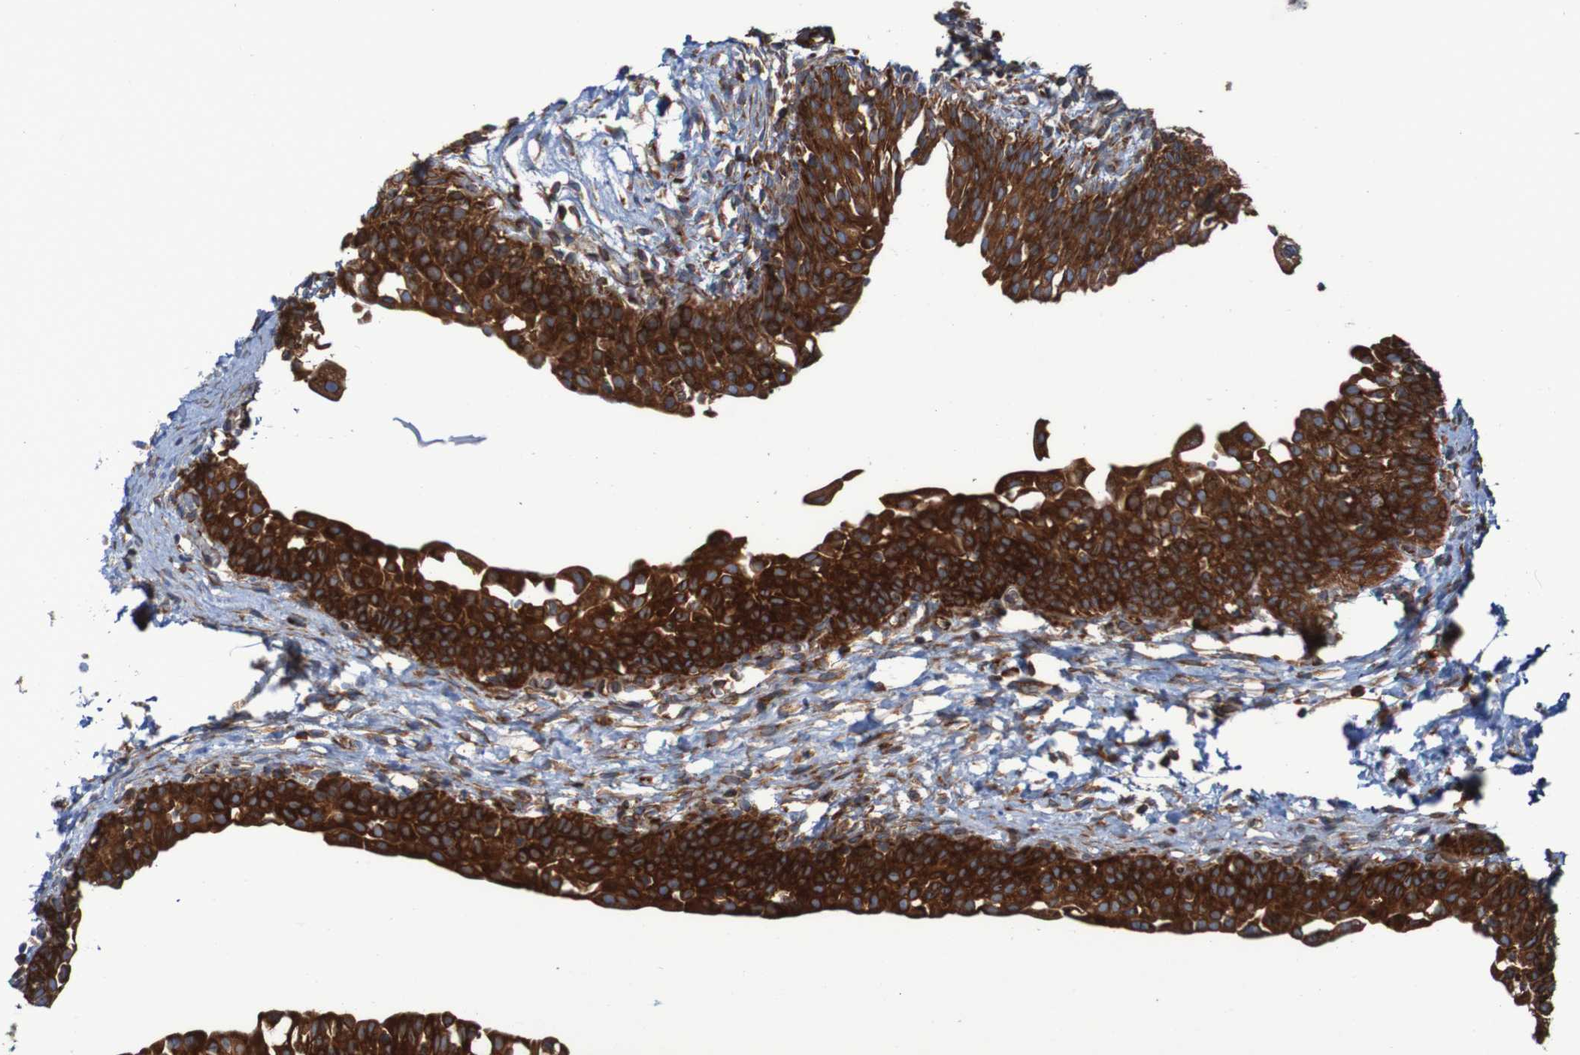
{"staining": {"intensity": "strong", "quantity": ">75%", "location": "cytoplasmic/membranous"}, "tissue": "urinary bladder", "cell_type": "Urothelial cells", "image_type": "normal", "snomed": [{"axis": "morphology", "description": "Normal tissue, NOS"}, {"axis": "topography", "description": "Urinary bladder"}], "caption": "Protein analysis of normal urinary bladder displays strong cytoplasmic/membranous positivity in about >75% of urothelial cells.", "gene": "RPL10", "patient": {"sex": "male", "age": 55}}